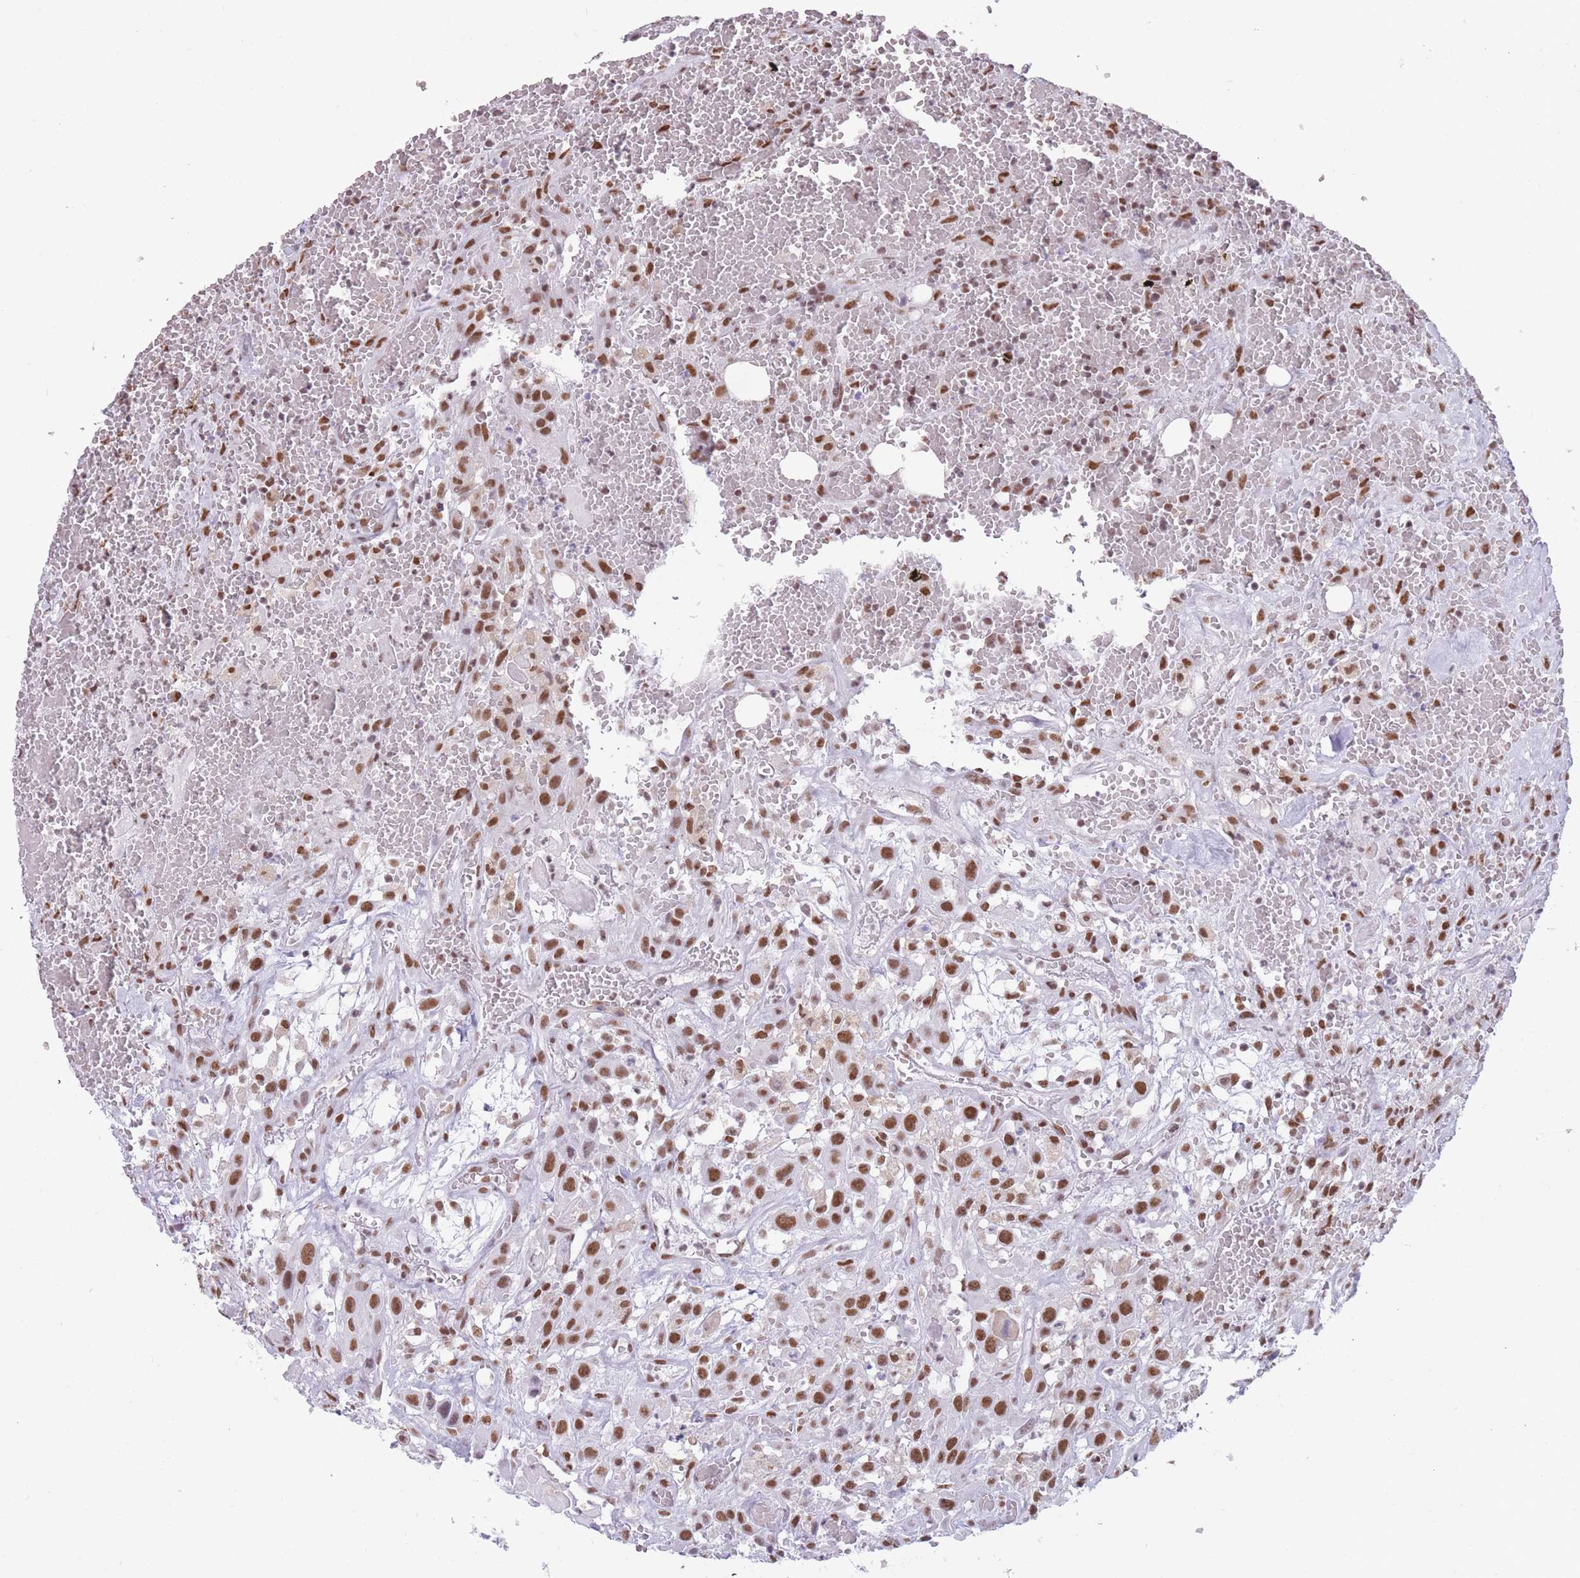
{"staining": {"intensity": "moderate", "quantity": ">75%", "location": "nuclear"}, "tissue": "head and neck cancer", "cell_type": "Tumor cells", "image_type": "cancer", "snomed": [{"axis": "morphology", "description": "Squamous cell carcinoma, NOS"}, {"axis": "topography", "description": "Head-Neck"}], "caption": "Protein analysis of head and neck cancer tissue exhibits moderate nuclear expression in about >75% of tumor cells. The staining is performed using DAB brown chromogen to label protein expression. The nuclei are counter-stained blue using hematoxylin.", "gene": "HNRNPUL1", "patient": {"sex": "male", "age": 81}}